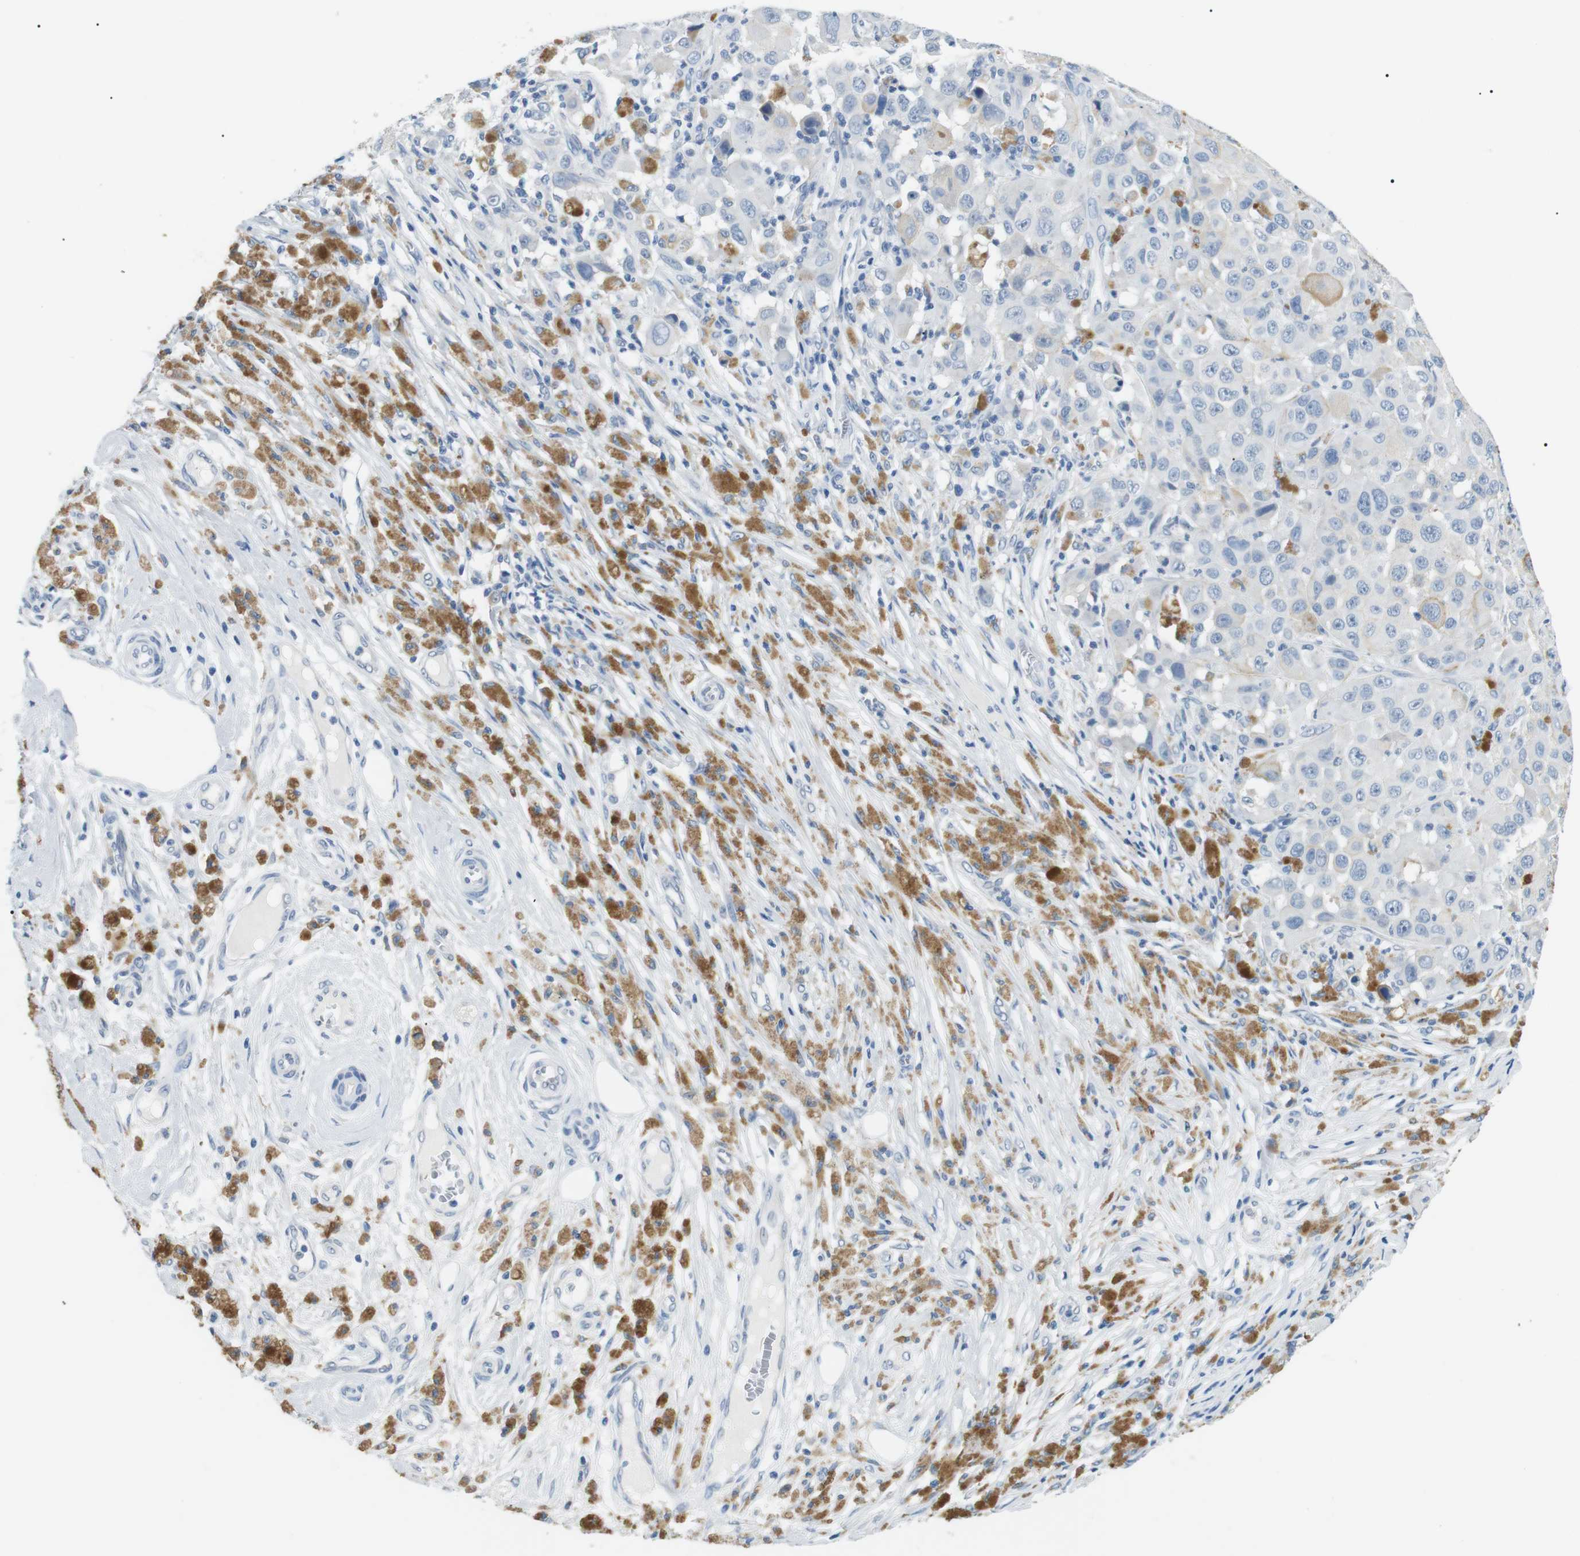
{"staining": {"intensity": "negative", "quantity": "none", "location": "none"}, "tissue": "melanoma", "cell_type": "Tumor cells", "image_type": "cancer", "snomed": [{"axis": "morphology", "description": "Malignant melanoma, NOS"}, {"axis": "topography", "description": "Skin"}], "caption": "A high-resolution image shows immunohistochemistry (IHC) staining of melanoma, which reveals no significant staining in tumor cells.", "gene": "FCGRT", "patient": {"sex": "male", "age": 96}}